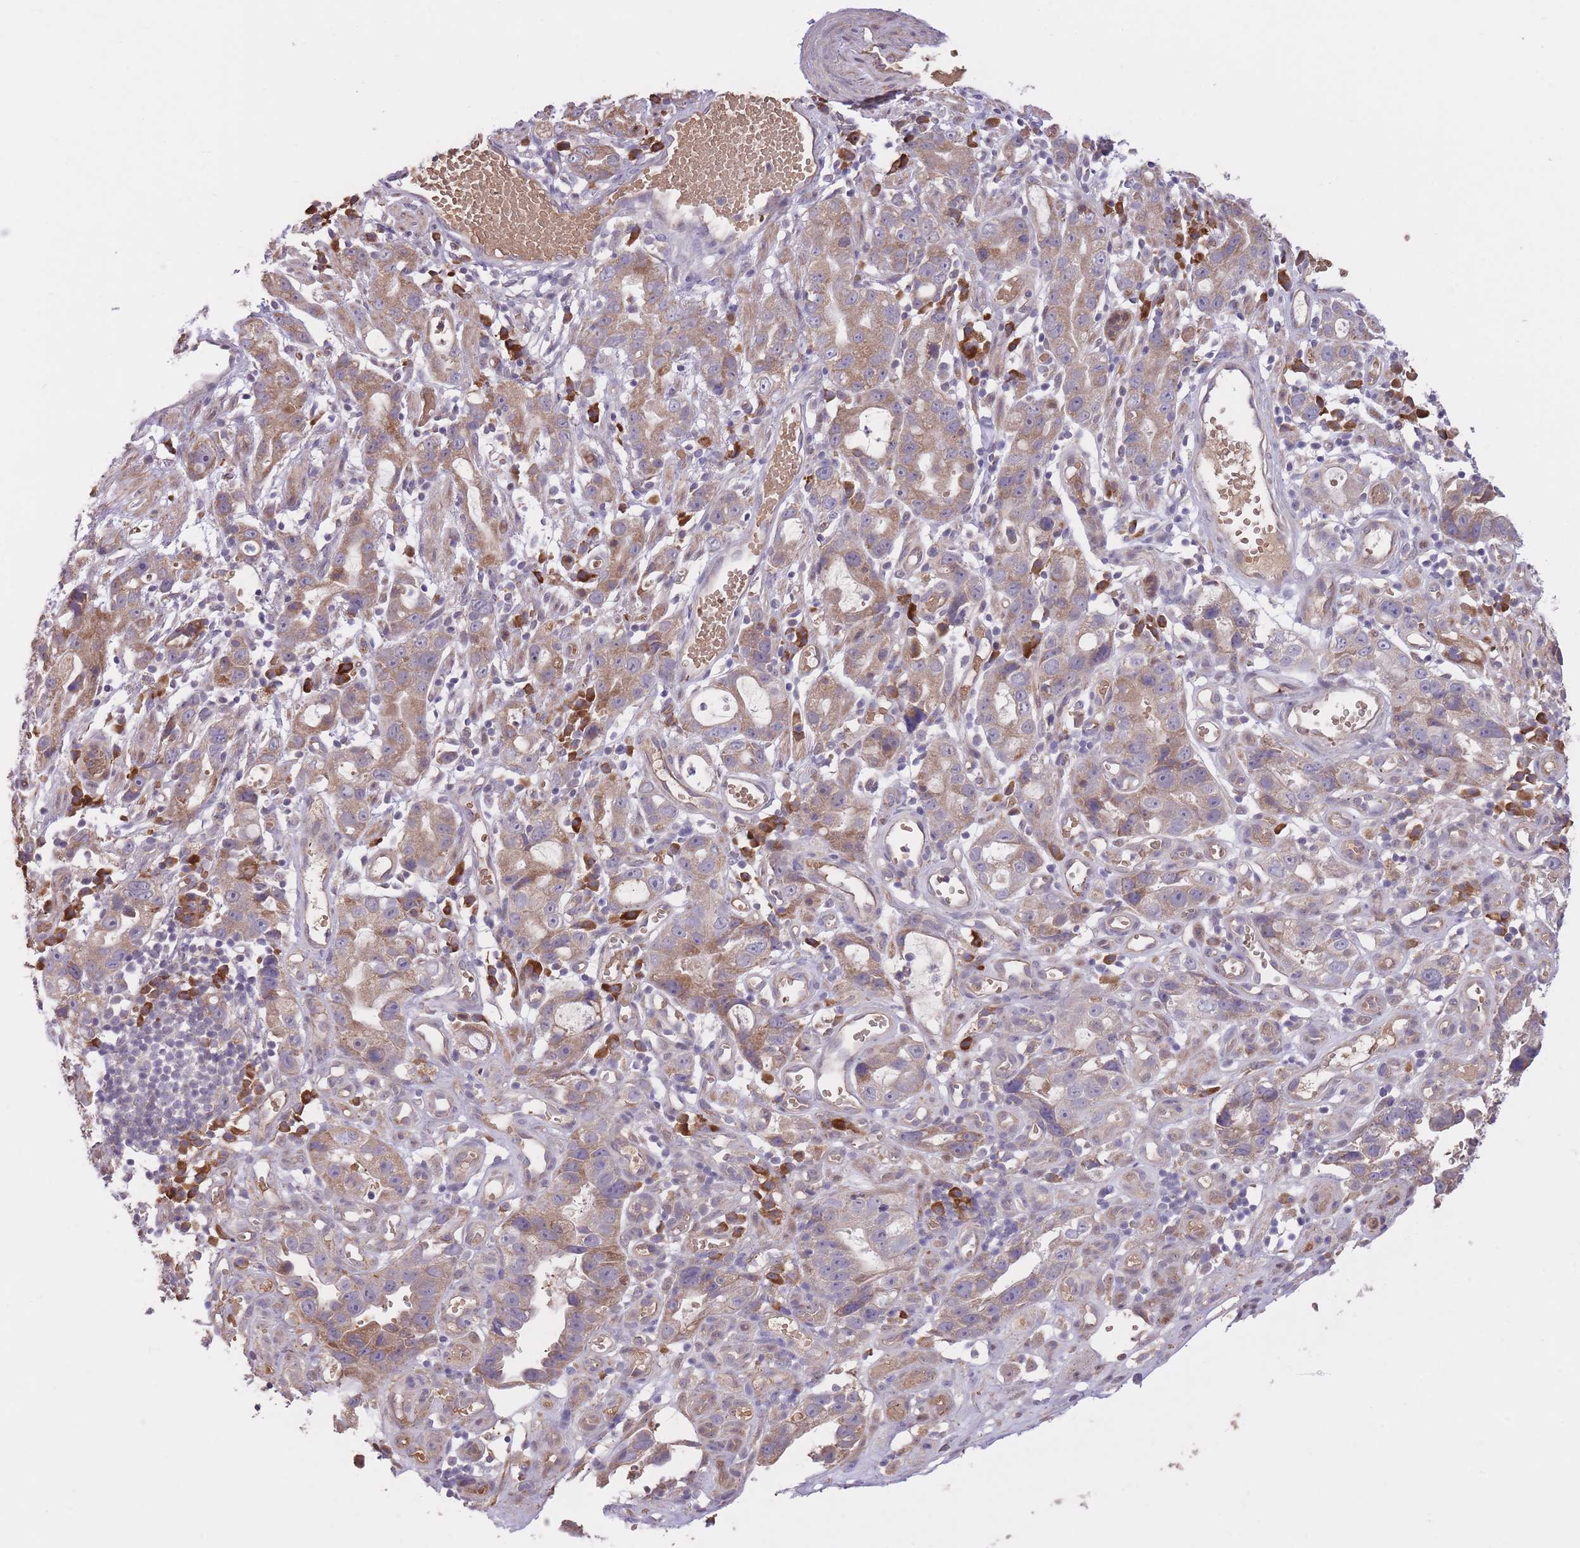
{"staining": {"intensity": "moderate", "quantity": ">75%", "location": "cytoplasmic/membranous"}, "tissue": "stomach cancer", "cell_type": "Tumor cells", "image_type": "cancer", "snomed": [{"axis": "morphology", "description": "Adenocarcinoma, NOS"}, {"axis": "topography", "description": "Stomach"}], "caption": "Stomach cancer (adenocarcinoma) stained for a protein (brown) displays moderate cytoplasmic/membranous positive positivity in approximately >75% of tumor cells.", "gene": "POLR3F", "patient": {"sex": "male", "age": 55}}